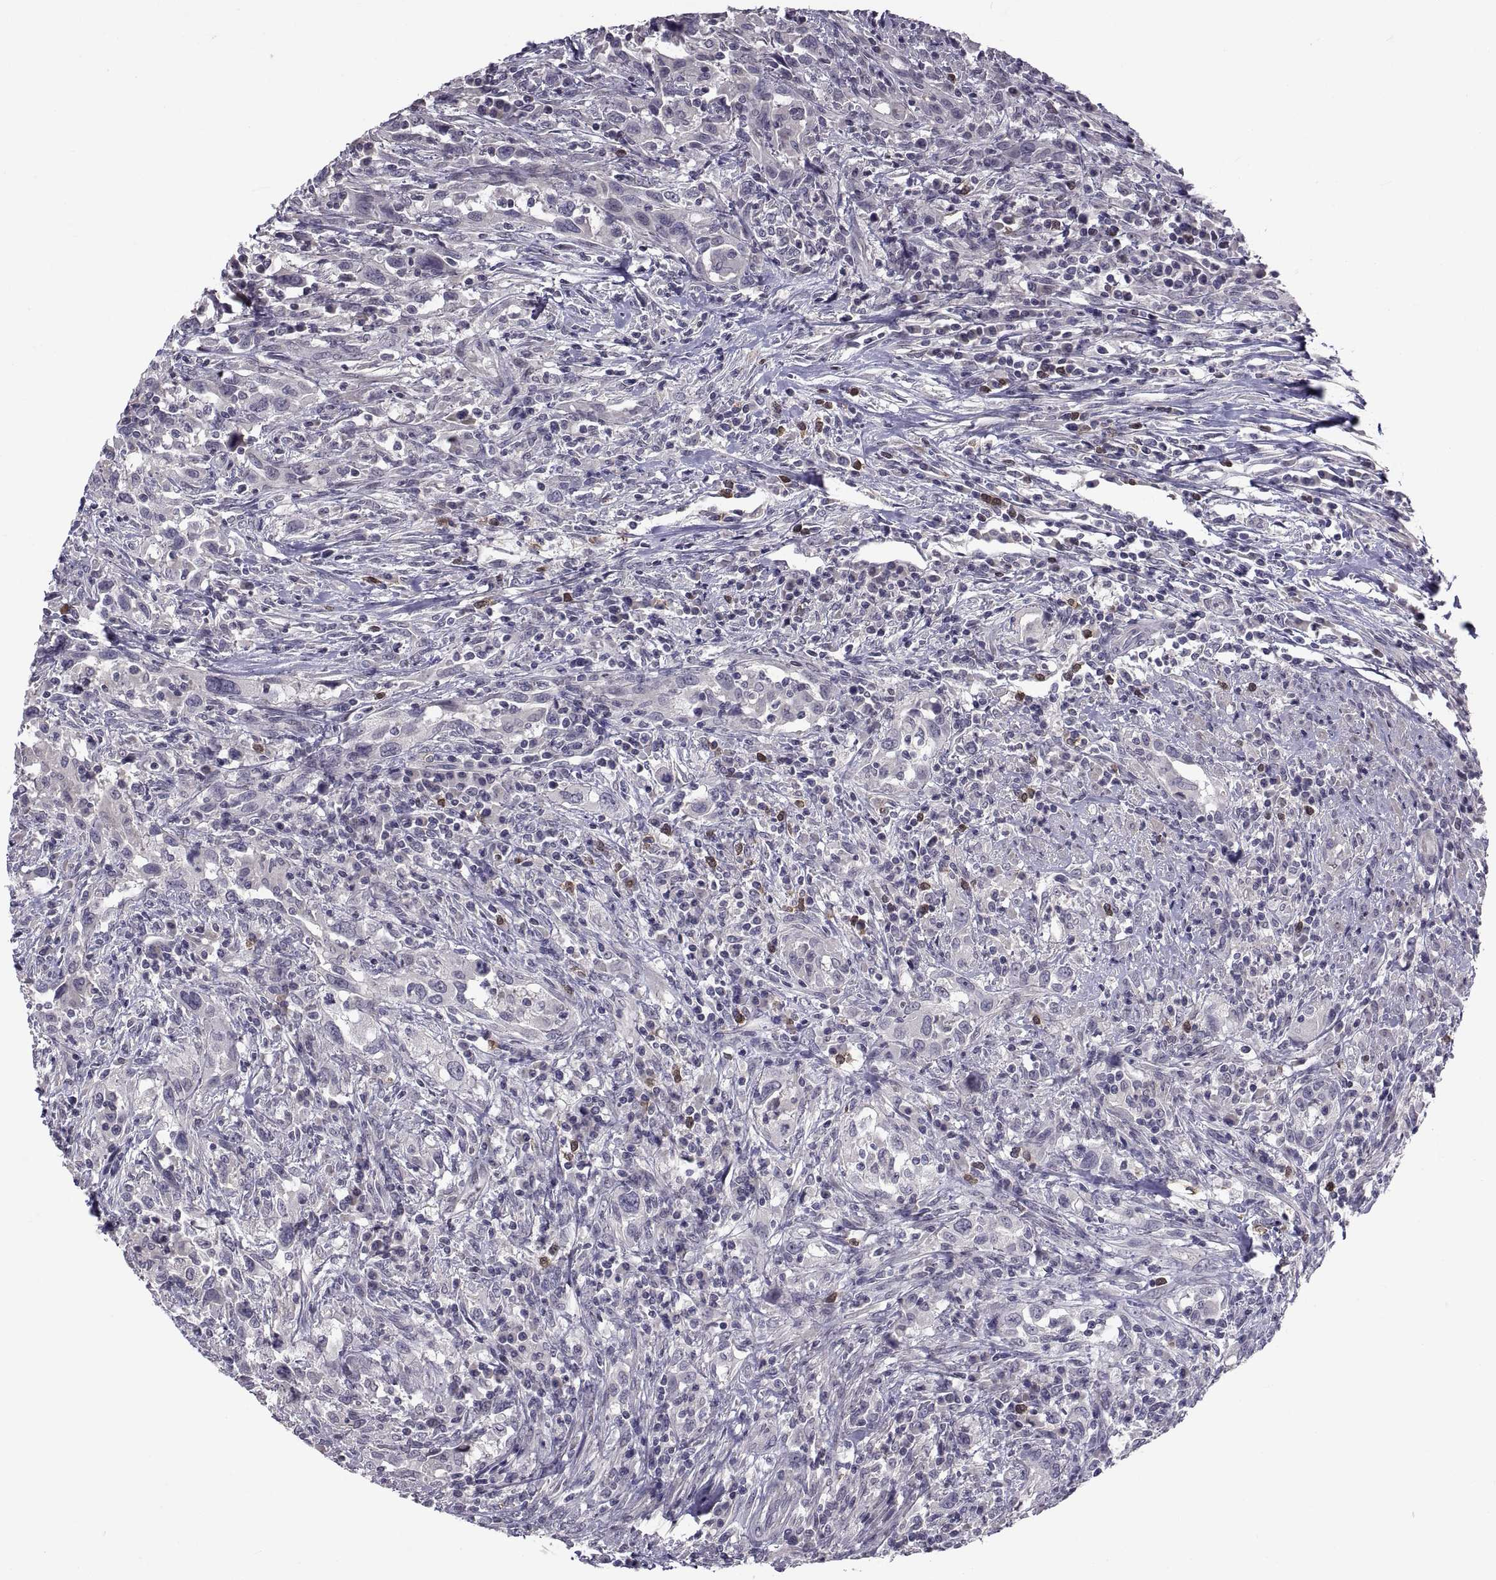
{"staining": {"intensity": "negative", "quantity": "none", "location": "none"}, "tissue": "urothelial cancer", "cell_type": "Tumor cells", "image_type": "cancer", "snomed": [{"axis": "morphology", "description": "Urothelial carcinoma, NOS"}, {"axis": "morphology", "description": "Urothelial carcinoma, High grade"}, {"axis": "topography", "description": "Urinary bladder"}], "caption": "An IHC image of urothelial cancer is shown. There is no staining in tumor cells of urothelial cancer.", "gene": "NPTX2", "patient": {"sex": "female", "age": 64}}